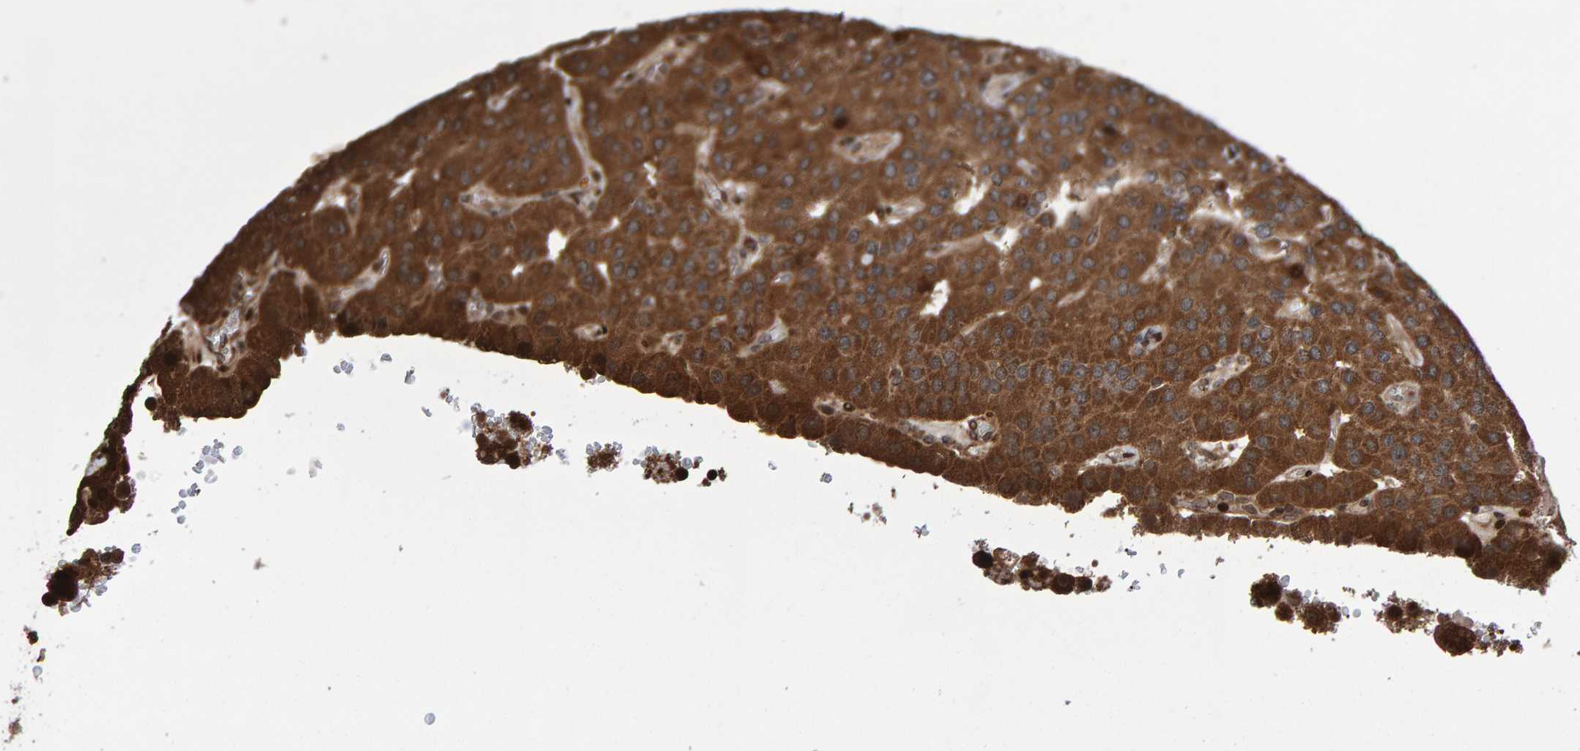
{"staining": {"intensity": "strong", "quantity": ">75%", "location": "cytoplasmic/membranous,nuclear"}, "tissue": "parathyroid gland", "cell_type": "Glandular cells", "image_type": "normal", "snomed": [{"axis": "morphology", "description": "Normal tissue, NOS"}, {"axis": "morphology", "description": "Adenoma, NOS"}, {"axis": "topography", "description": "Parathyroid gland"}], "caption": "Immunohistochemistry photomicrograph of unremarkable human parathyroid gland stained for a protein (brown), which displays high levels of strong cytoplasmic/membranous,nuclear expression in about >75% of glandular cells.", "gene": "PECR", "patient": {"sex": "female", "age": 86}}